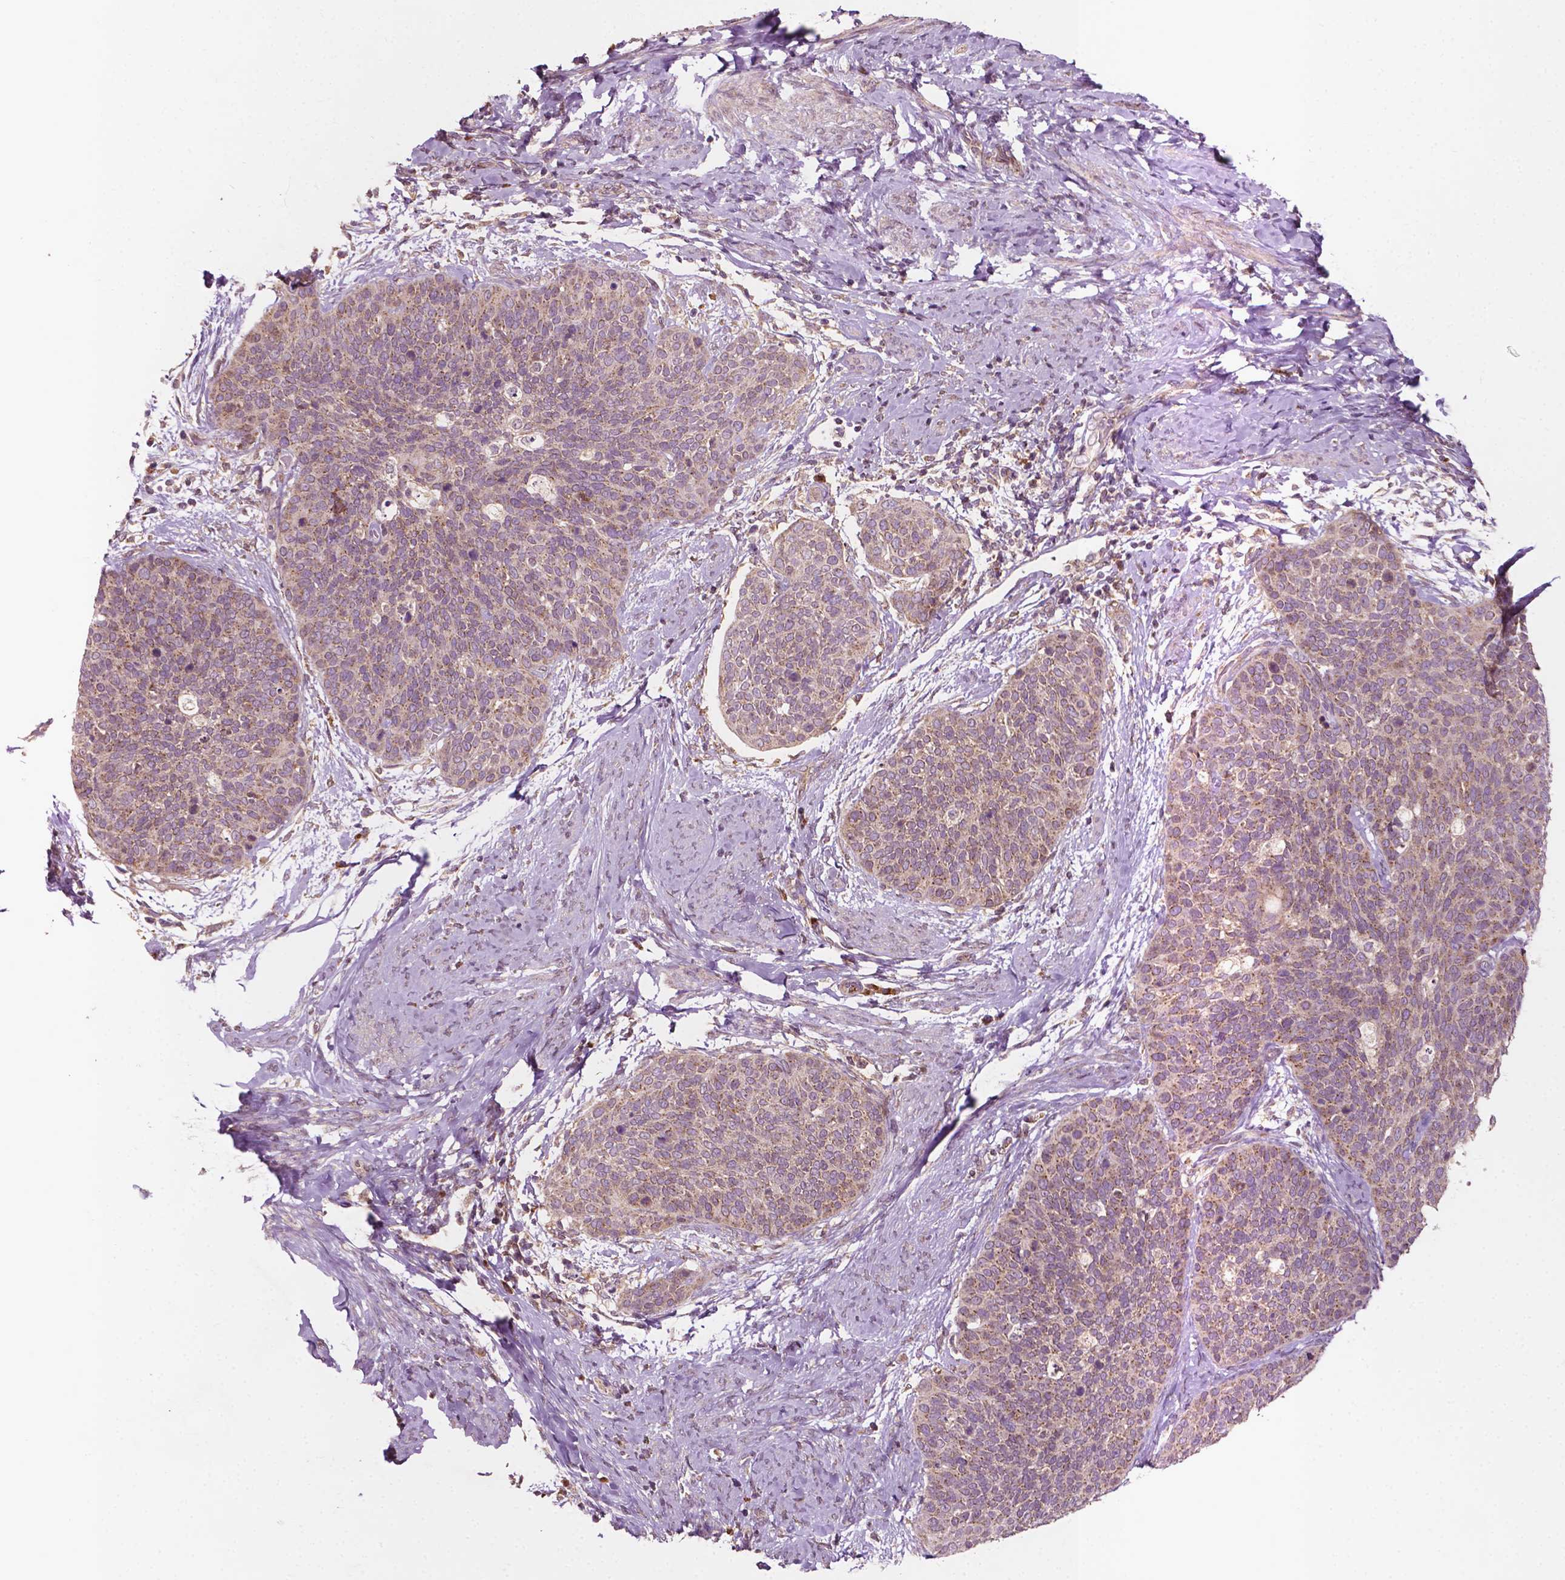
{"staining": {"intensity": "weak", "quantity": "25%-75%", "location": "cytoplasmic/membranous"}, "tissue": "cervical cancer", "cell_type": "Tumor cells", "image_type": "cancer", "snomed": [{"axis": "morphology", "description": "Squamous cell carcinoma, NOS"}, {"axis": "topography", "description": "Cervix"}], "caption": "Weak cytoplasmic/membranous staining for a protein is appreciated in about 25%-75% of tumor cells of cervical squamous cell carcinoma using immunohistochemistry (IHC).", "gene": "EBAG9", "patient": {"sex": "female", "age": 69}}